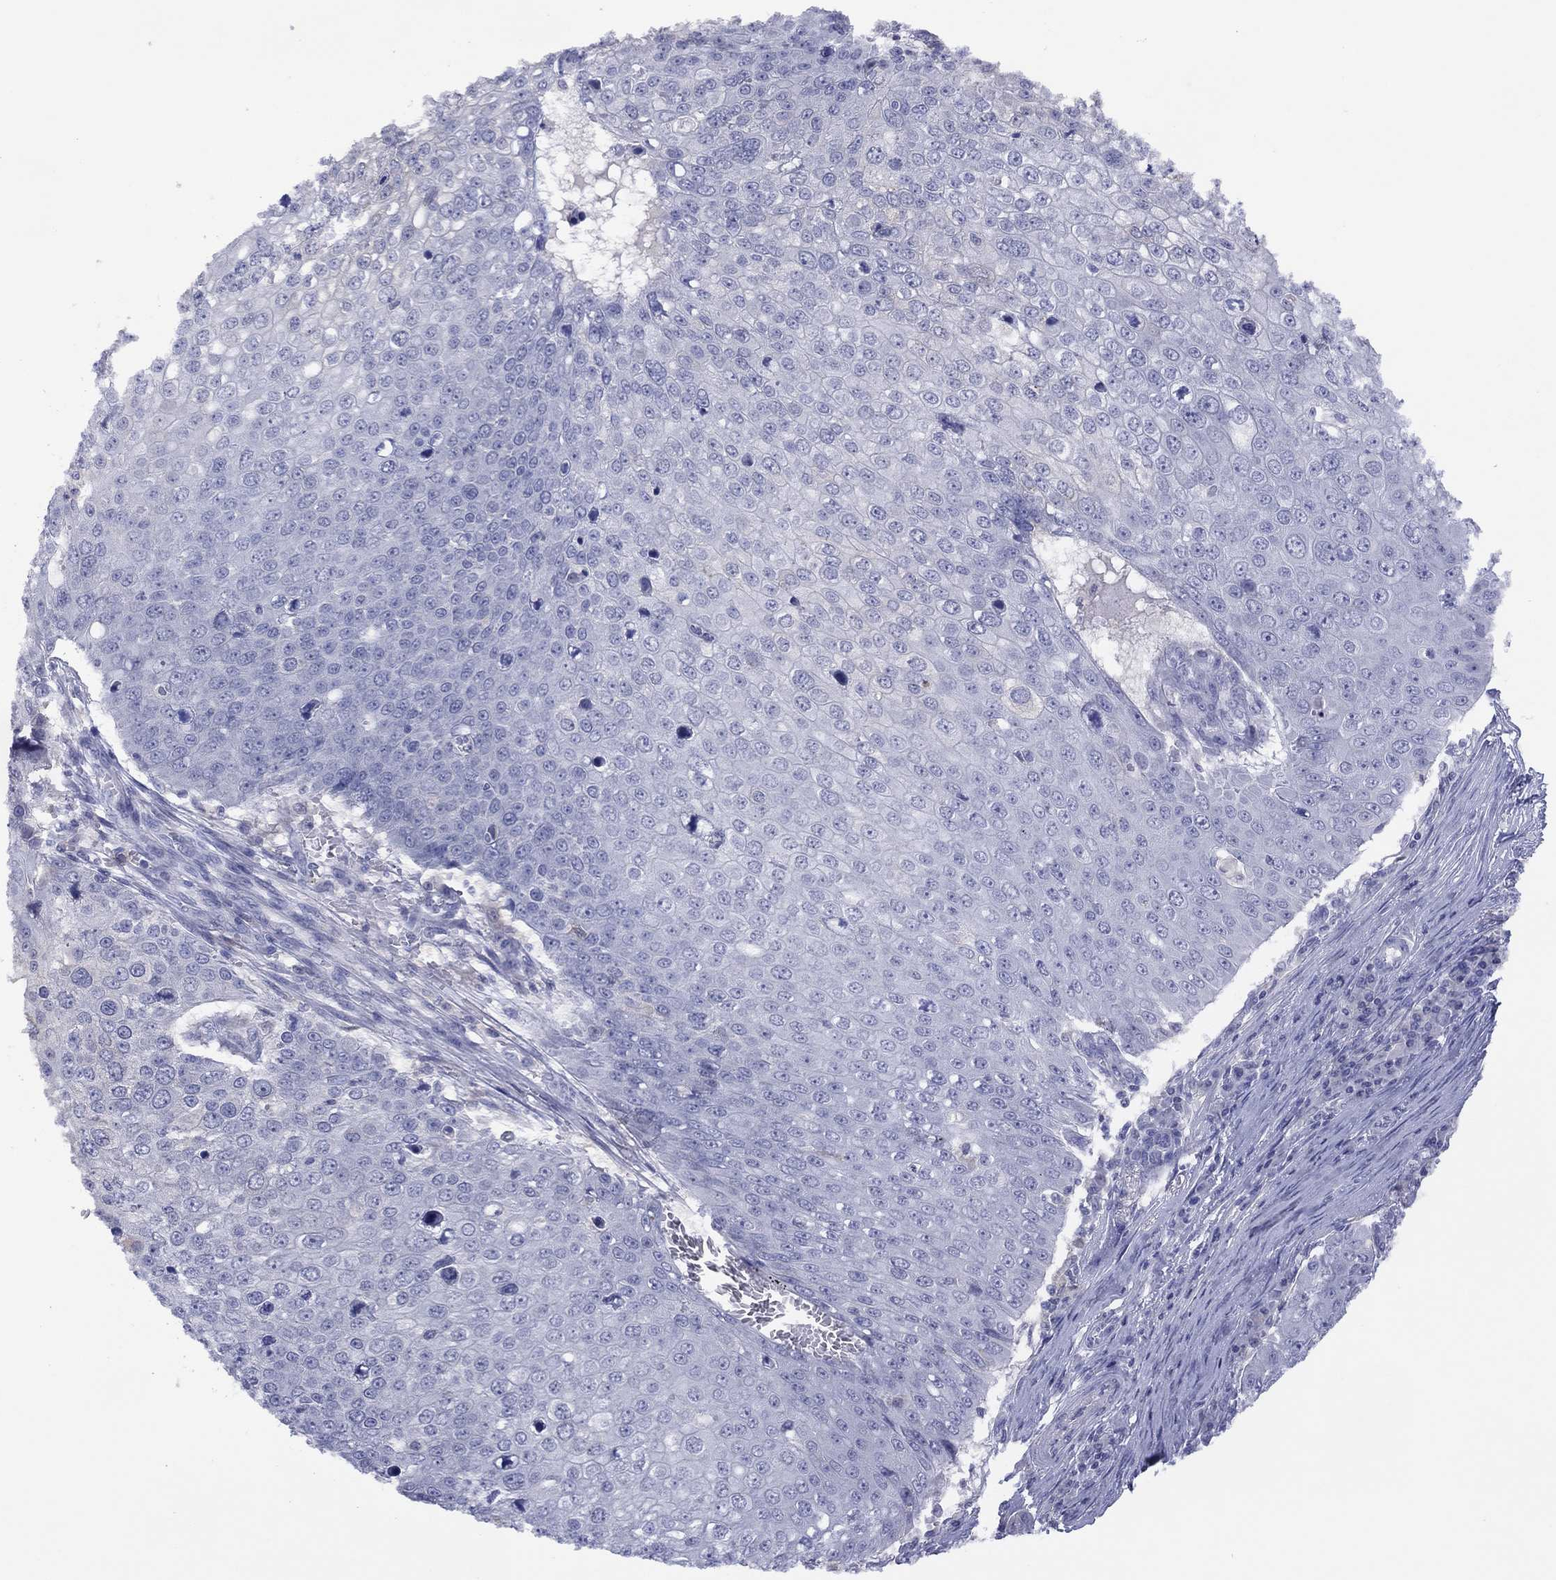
{"staining": {"intensity": "negative", "quantity": "none", "location": "none"}, "tissue": "skin cancer", "cell_type": "Tumor cells", "image_type": "cancer", "snomed": [{"axis": "morphology", "description": "Squamous cell carcinoma, NOS"}, {"axis": "topography", "description": "Skin"}], "caption": "Photomicrograph shows no protein staining in tumor cells of skin squamous cell carcinoma tissue.", "gene": "CYP2B6", "patient": {"sex": "male", "age": 71}}